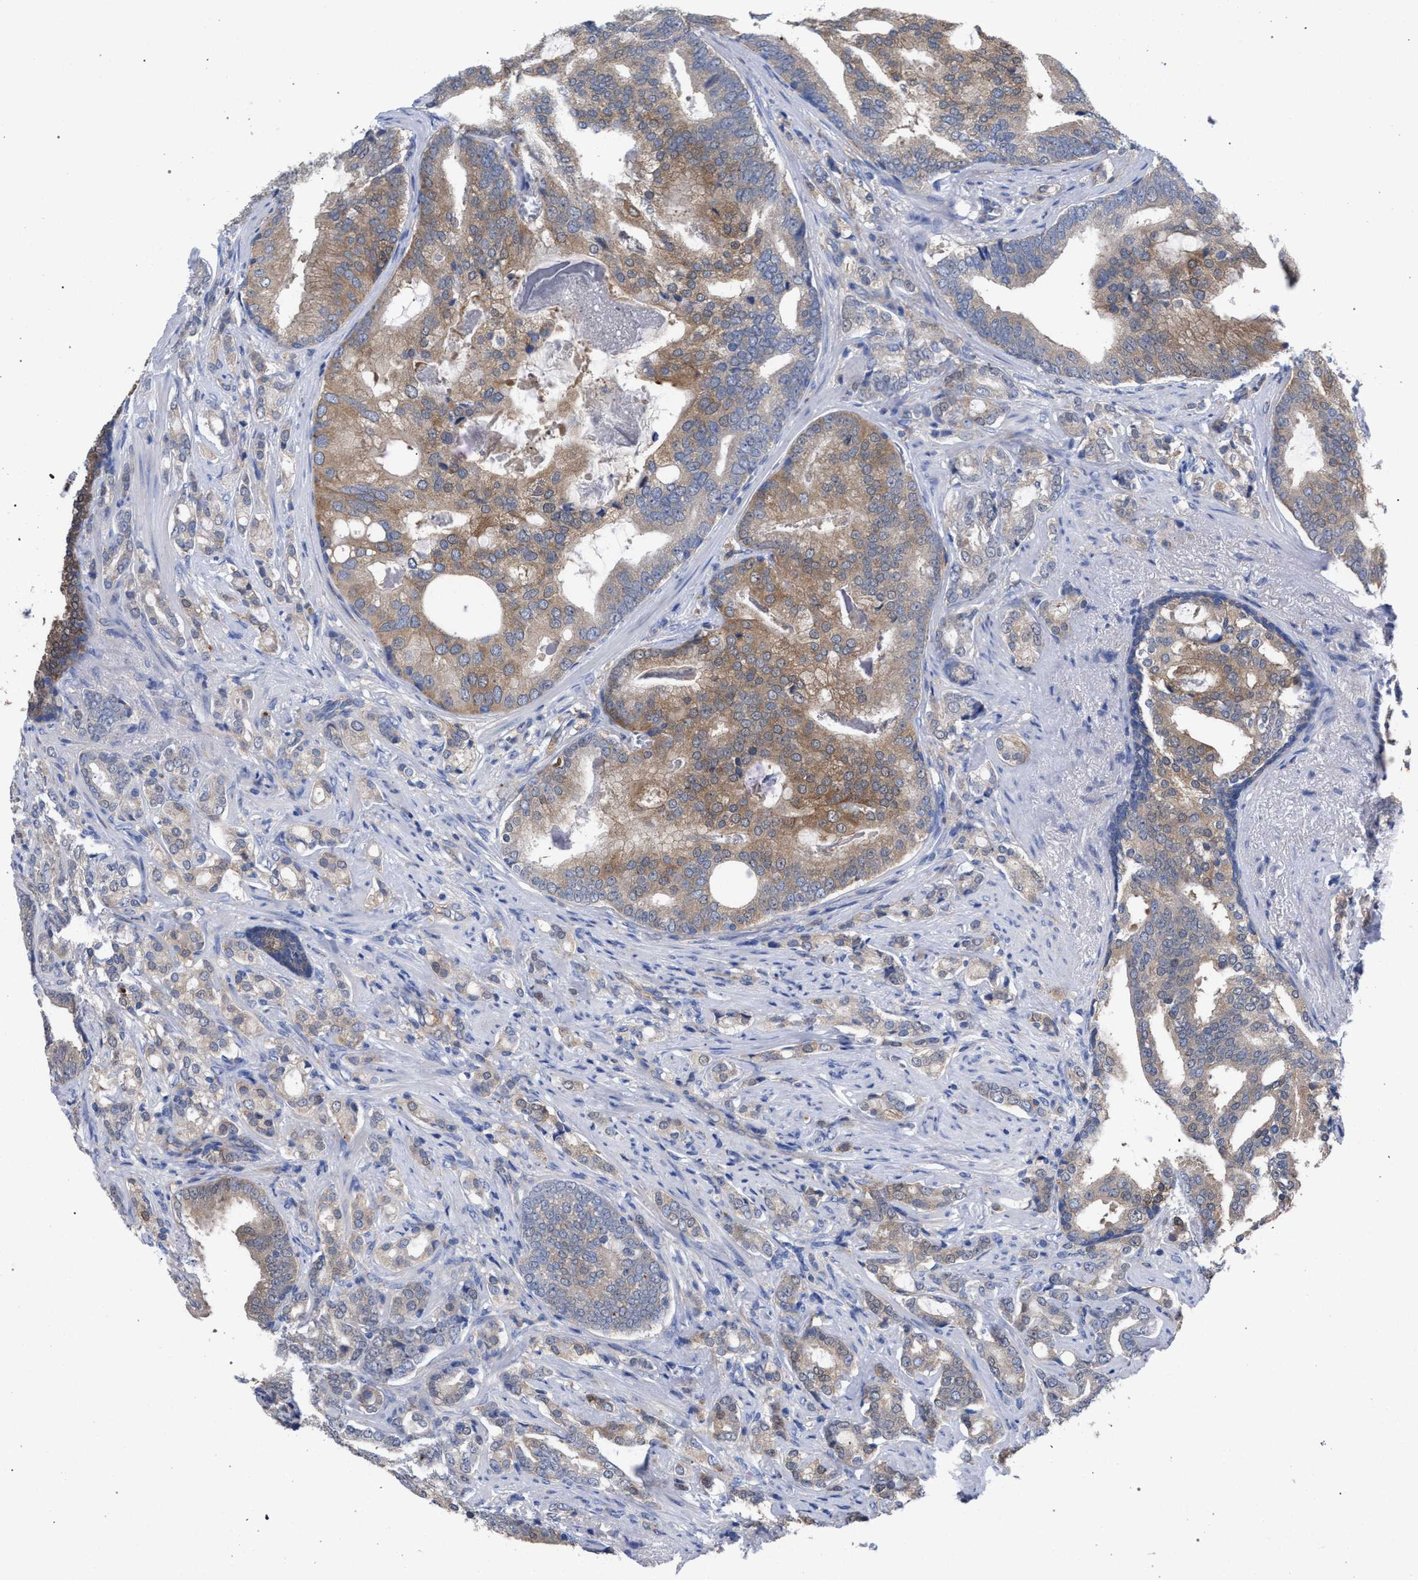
{"staining": {"intensity": "moderate", "quantity": ">75%", "location": "cytoplasmic/membranous"}, "tissue": "prostate cancer", "cell_type": "Tumor cells", "image_type": "cancer", "snomed": [{"axis": "morphology", "description": "Adenocarcinoma, Low grade"}, {"axis": "topography", "description": "Prostate"}], "caption": "There is medium levels of moderate cytoplasmic/membranous staining in tumor cells of prostate cancer, as demonstrated by immunohistochemical staining (brown color).", "gene": "GMPR", "patient": {"sex": "male", "age": 58}}